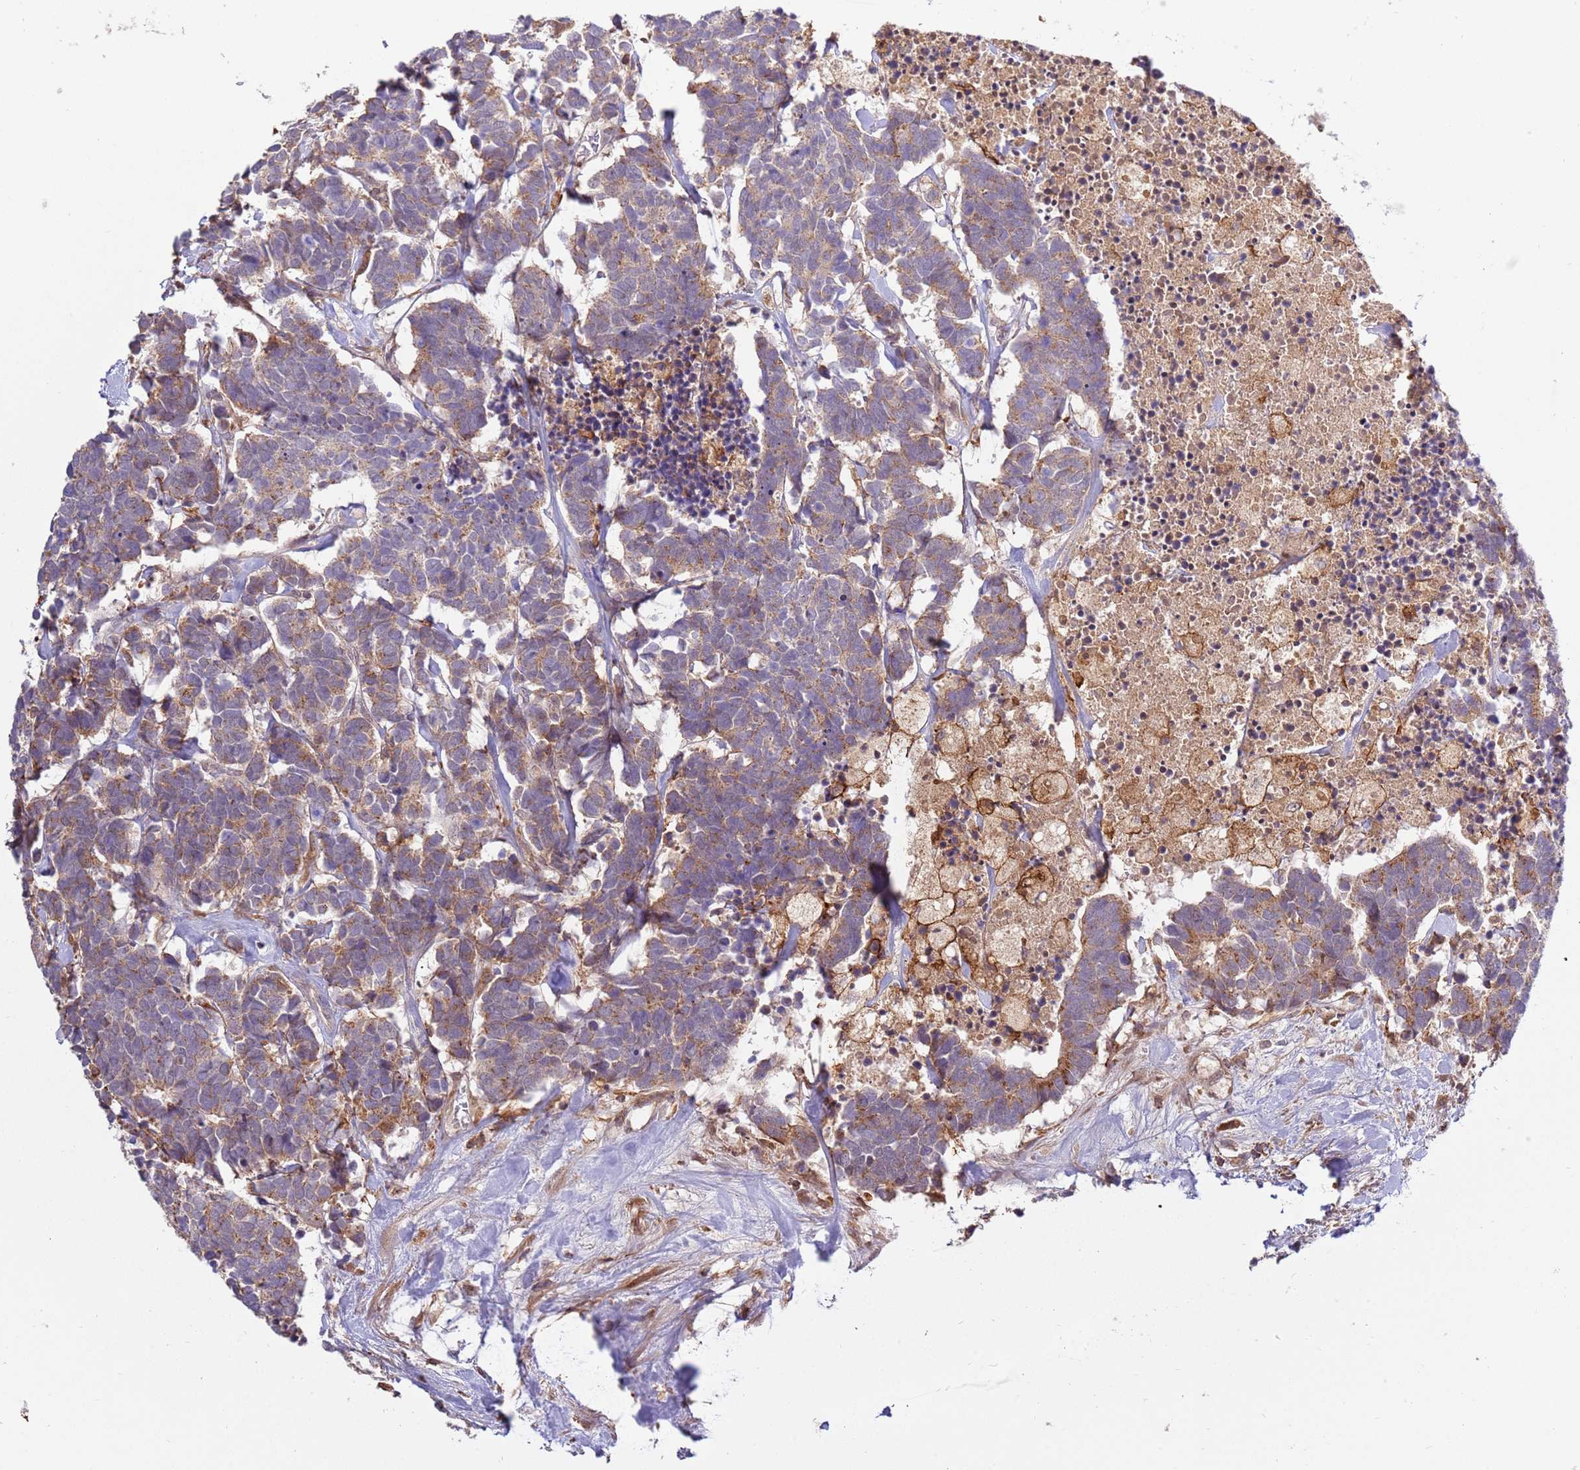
{"staining": {"intensity": "moderate", "quantity": ">75%", "location": "cytoplasmic/membranous"}, "tissue": "carcinoid", "cell_type": "Tumor cells", "image_type": "cancer", "snomed": [{"axis": "morphology", "description": "Carcinoma, NOS"}, {"axis": "morphology", "description": "Carcinoid, malignant, NOS"}, {"axis": "topography", "description": "Urinary bladder"}], "caption": "Human carcinoid stained for a protein (brown) exhibits moderate cytoplasmic/membranous positive positivity in approximately >75% of tumor cells.", "gene": "ZNF624", "patient": {"sex": "male", "age": 57}}